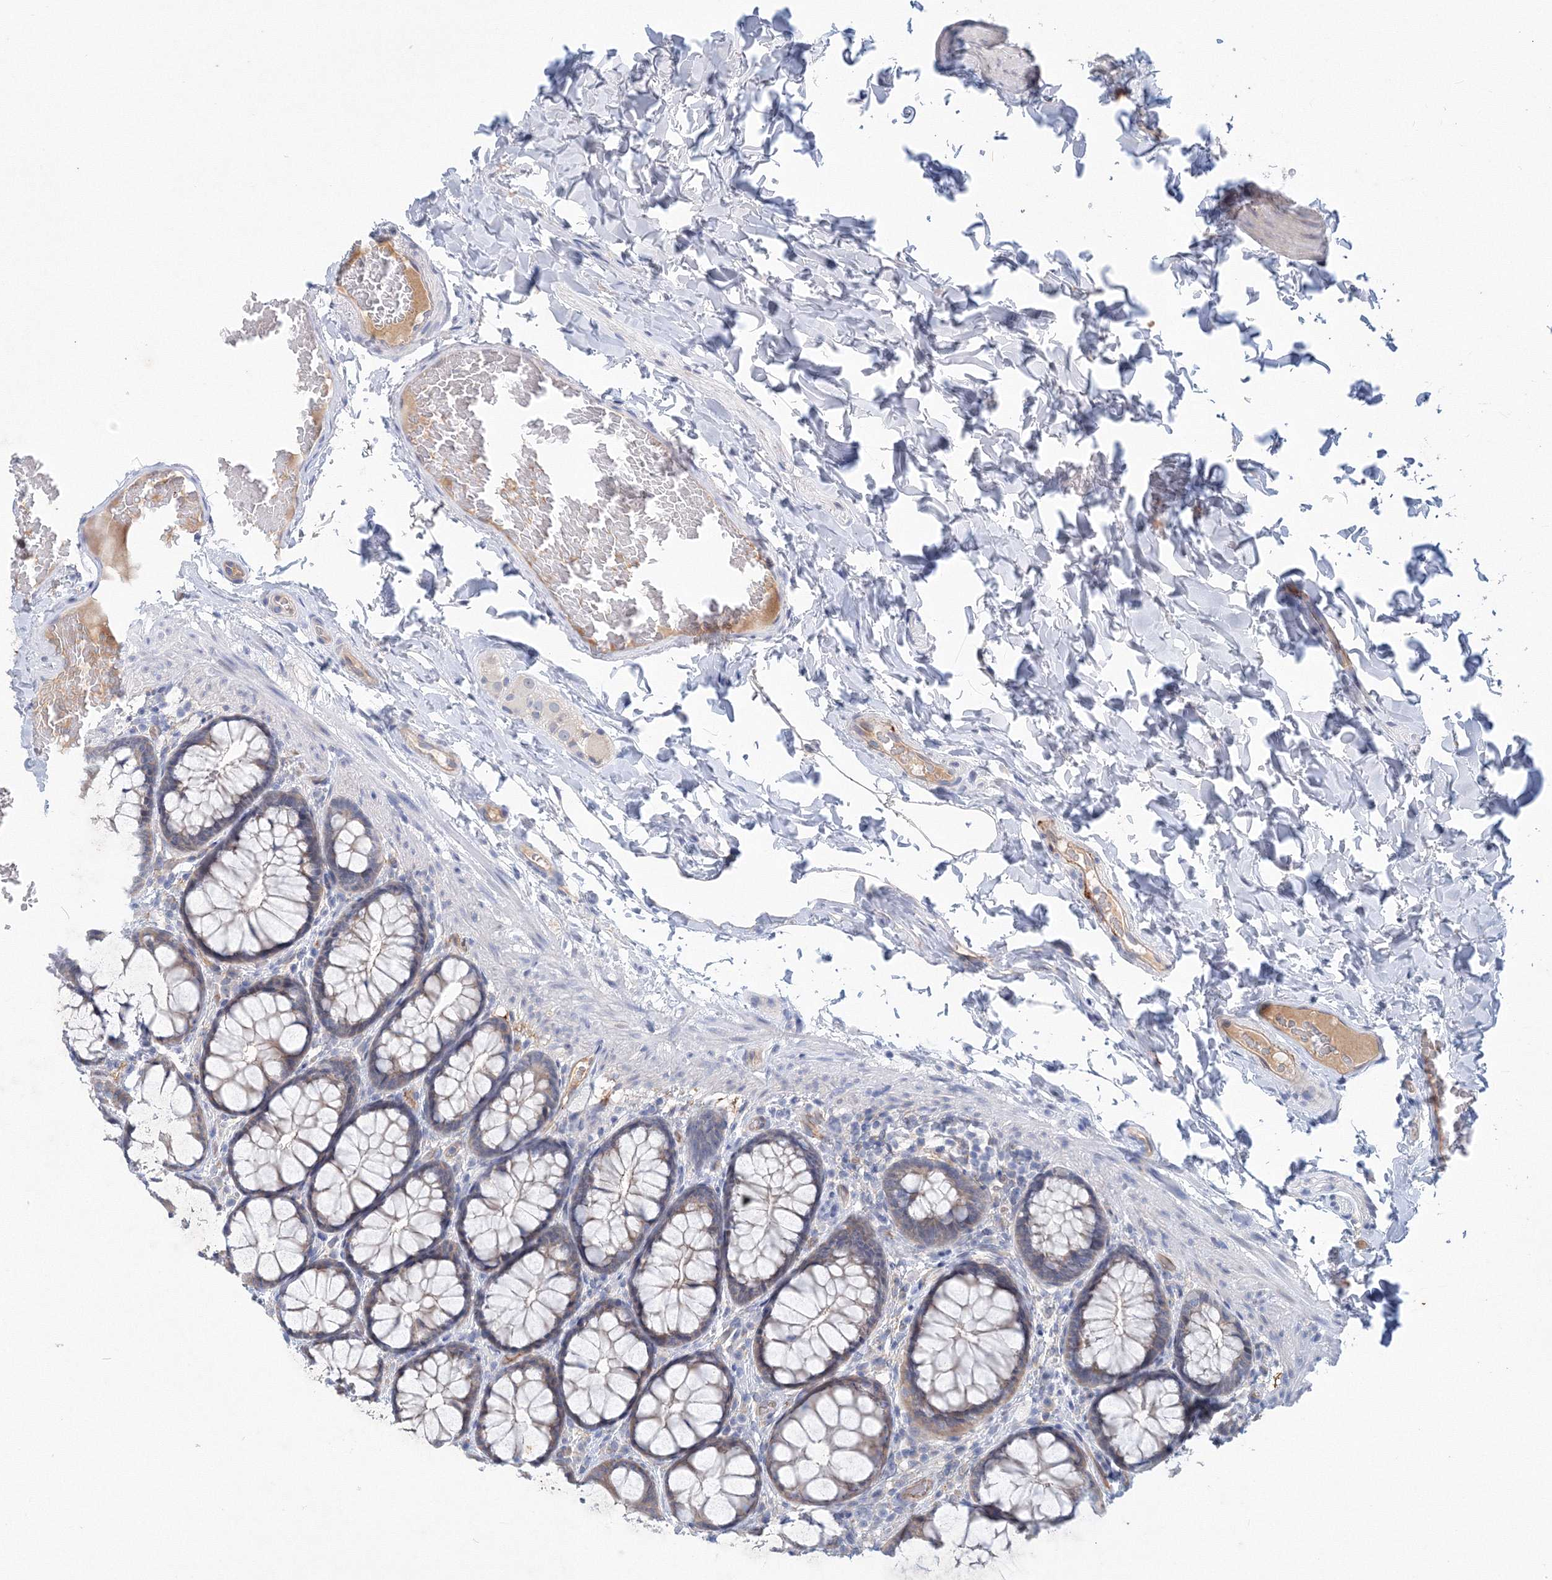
{"staining": {"intensity": "moderate", "quantity": ">75%", "location": "cytoplasmic/membranous"}, "tissue": "colon", "cell_type": "Endothelial cells", "image_type": "normal", "snomed": [{"axis": "morphology", "description": "Normal tissue, NOS"}, {"axis": "topography", "description": "Colon"}], "caption": "Endothelial cells exhibit moderate cytoplasmic/membranous staining in about >75% of cells in benign colon. (Stains: DAB (3,3'-diaminobenzidine) in brown, nuclei in blue, Microscopy: brightfield microscopy at high magnification).", "gene": "TANC1", "patient": {"sex": "male", "age": 47}}